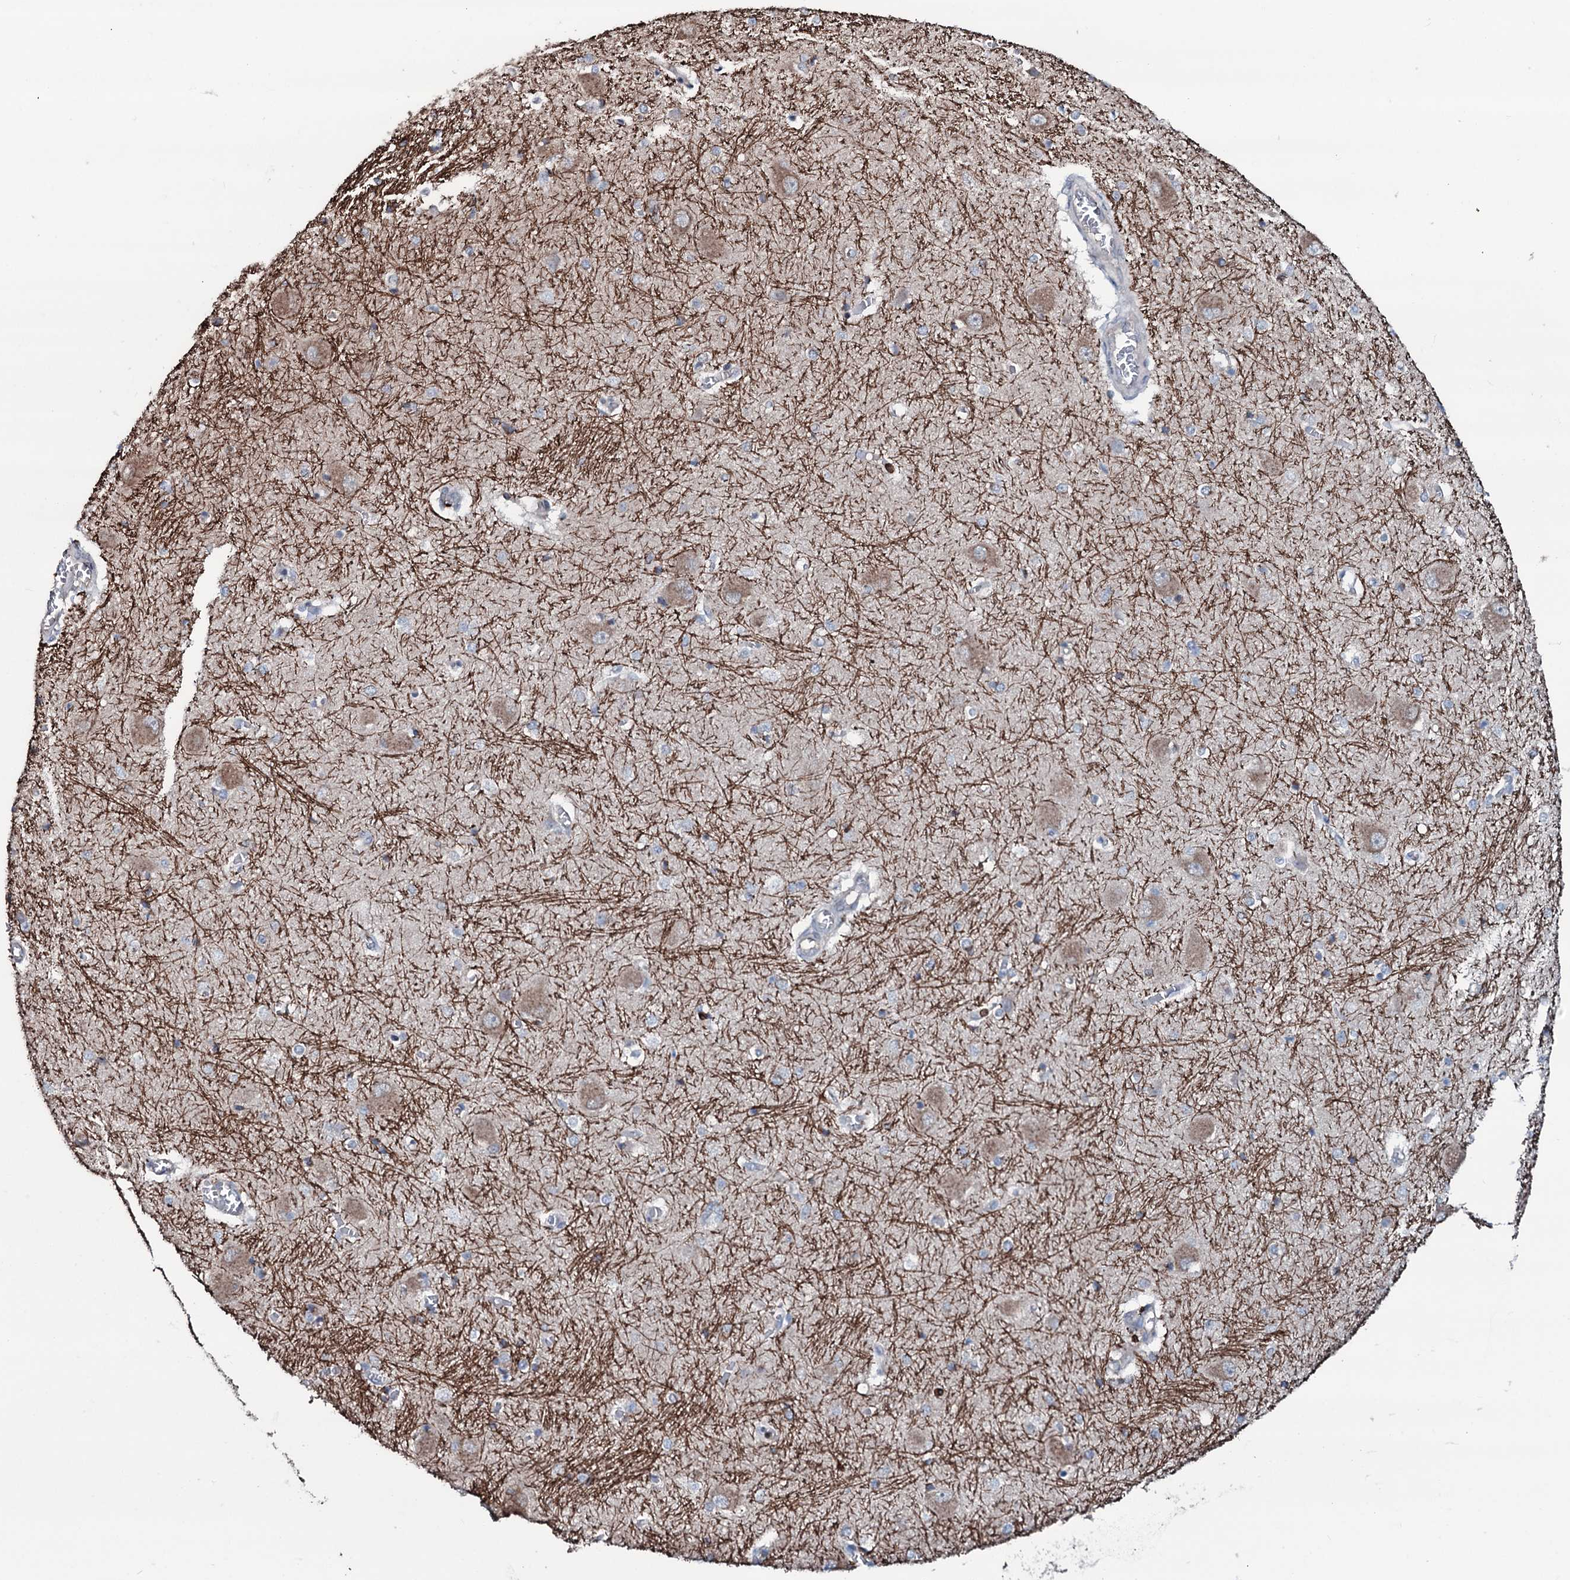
{"staining": {"intensity": "moderate", "quantity": "<25%", "location": "cytoplasmic/membranous"}, "tissue": "caudate", "cell_type": "Glial cells", "image_type": "normal", "snomed": [{"axis": "morphology", "description": "Normal tissue, NOS"}, {"axis": "topography", "description": "Lateral ventricle wall"}], "caption": "A micrograph of caudate stained for a protein displays moderate cytoplasmic/membranous brown staining in glial cells.", "gene": "OGFOD2", "patient": {"sex": "male", "age": 37}}